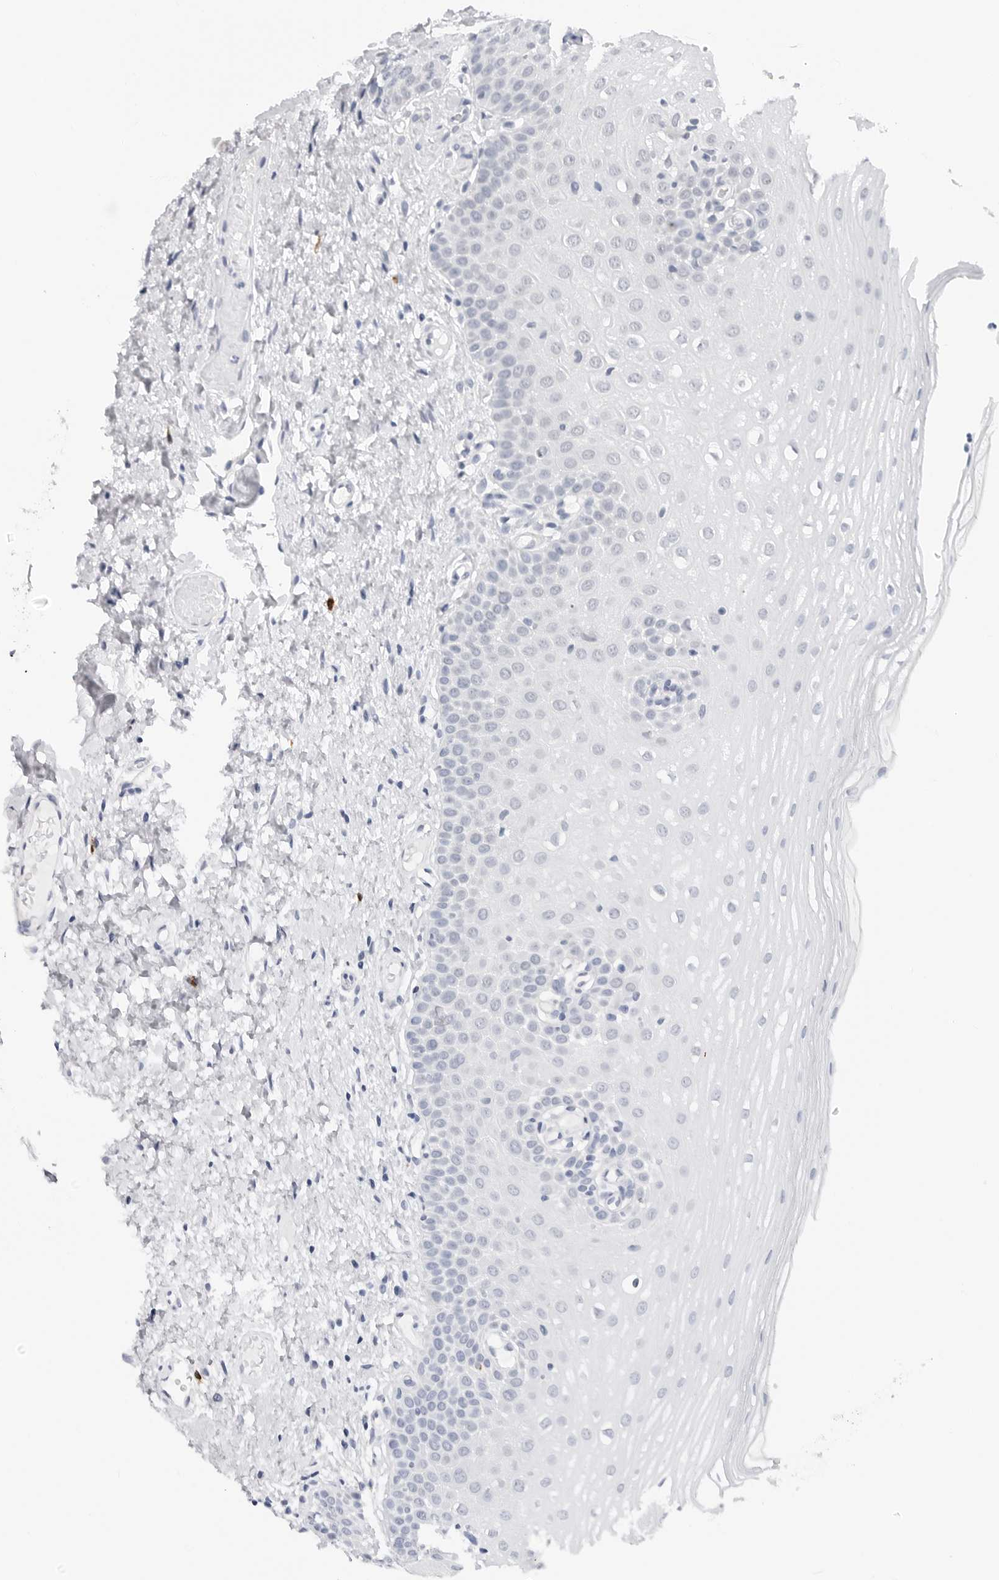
{"staining": {"intensity": "negative", "quantity": "none", "location": "none"}, "tissue": "oral mucosa", "cell_type": "Squamous epithelial cells", "image_type": "normal", "snomed": [{"axis": "morphology", "description": "Normal tissue, NOS"}, {"axis": "topography", "description": "Oral tissue"}], "caption": "Squamous epithelial cells are negative for protein expression in benign human oral mucosa. Brightfield microscopy of IHC stained with DAB (brown) and hematoxylin (blue), captured at high magnification.", "gene": "HSPB7", "patient": {"sex": "female", "age": 56}}